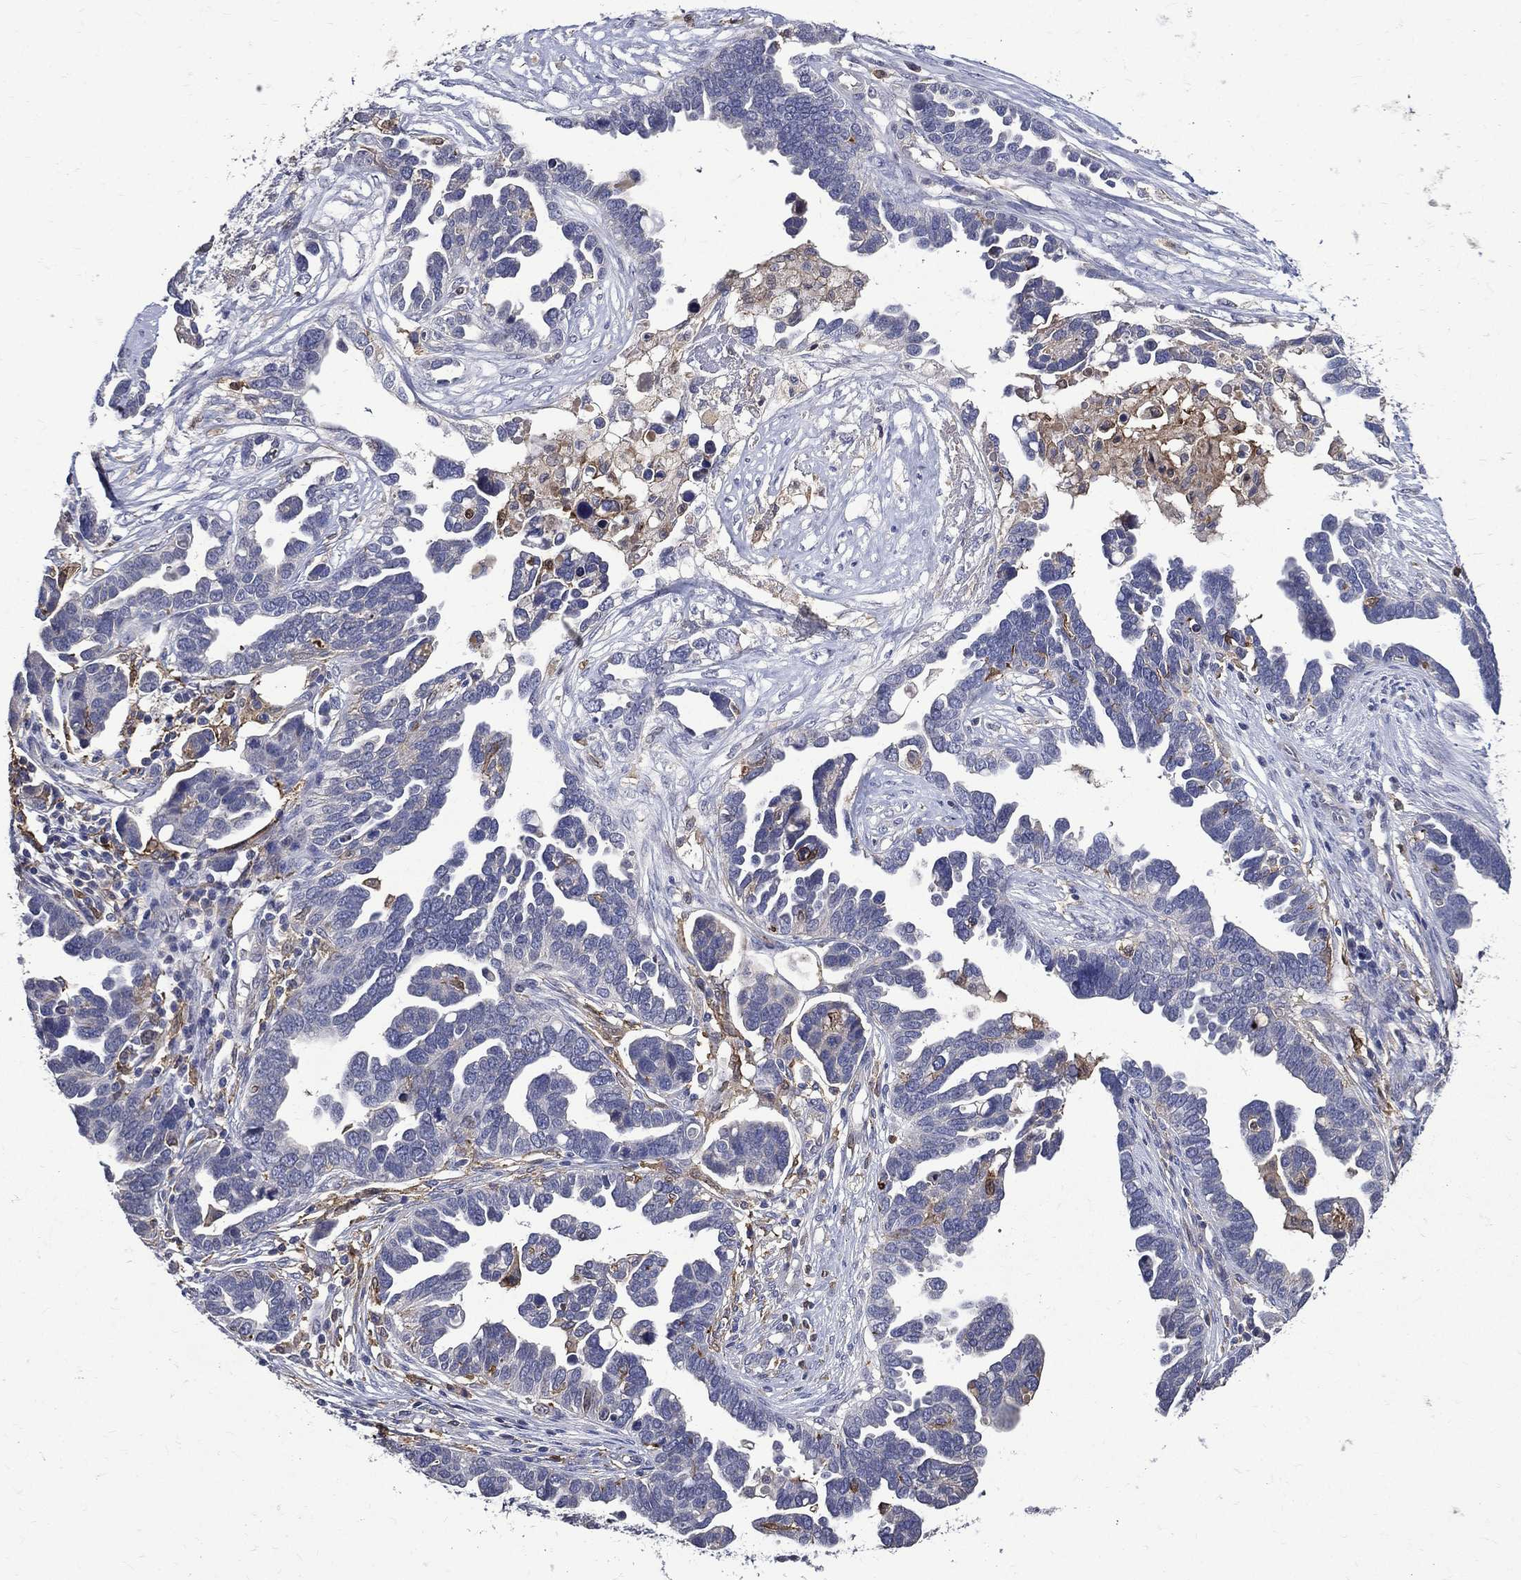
{"staining": {"intensity": "negative", "quantity": "none", "location": "none"}, "tissue": "ovarian cancer", "cell_type": "Tumor cells", "image_type": "cancer", "snomed": [{"axis": "morphology", "description": "Cystadenocarcinoma, serous, NOS"}, {"axis": "topography", "description": "Ovary"}], "caption": "The photomicrograph demonstrates no staining of tumor cells in ovarian cancer.", "gene": "GPR171", "patient": {"sex": "female", "age": 54}}